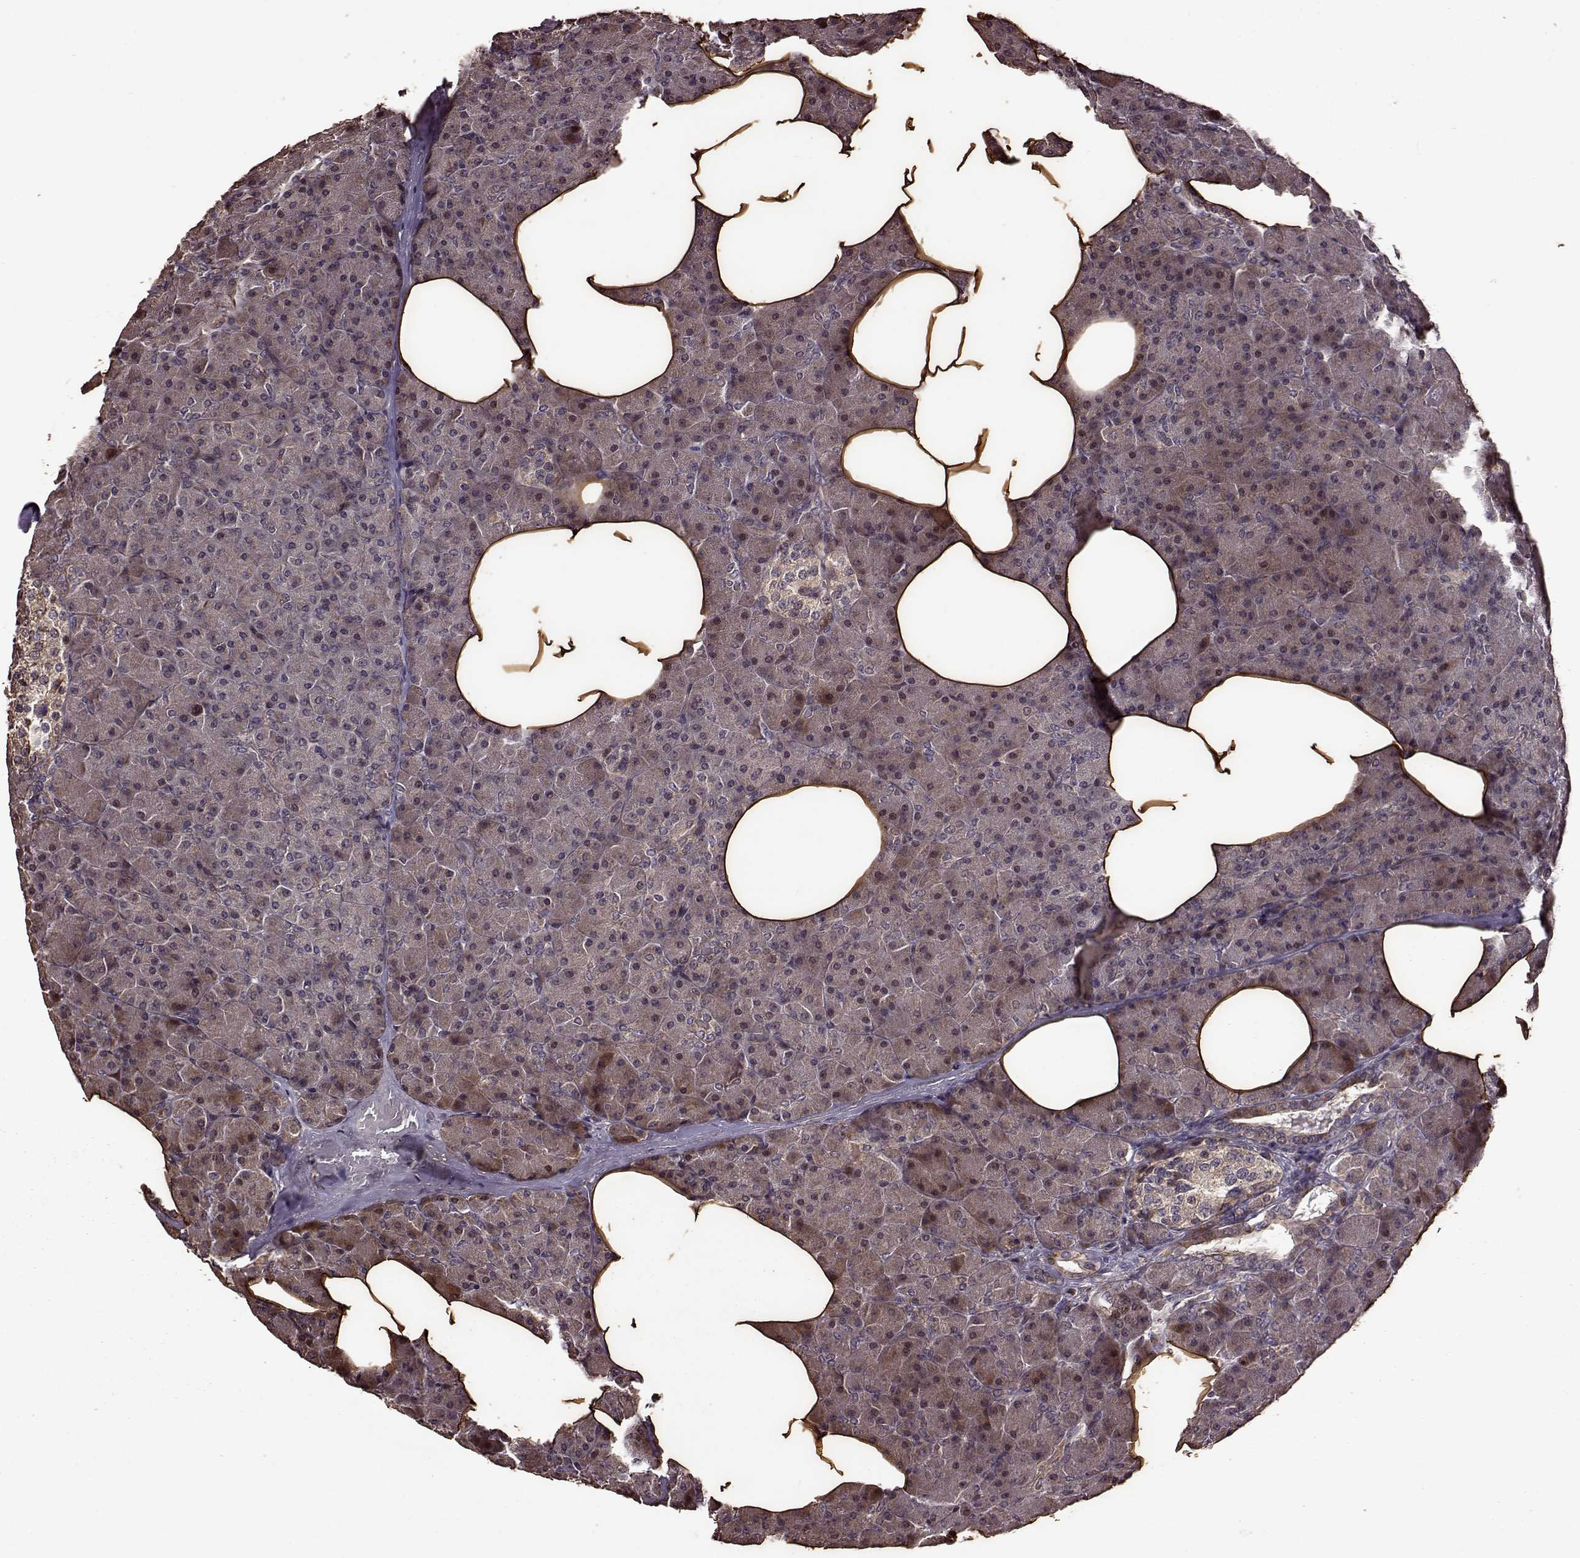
{"staining": {"intensity": "weak", "quantity": "<25%", "location": "cytoplasmic/membranous"}, "tissue": "pancreas", "cell_type": "Exocrine glandular cells", "image_type": "normal", "snomed": [{"axis": "morphology", "description": "Normal tissue, NOS"}, {"axis": "topography", "description": "Pancreas"}], "caption": "DAB immunohistochemical staining of benign pancreas shows no significant staining in exocrine glandular cells.", "gene": "FBXW11", "patient": {"sex": "female", "age": 45}}